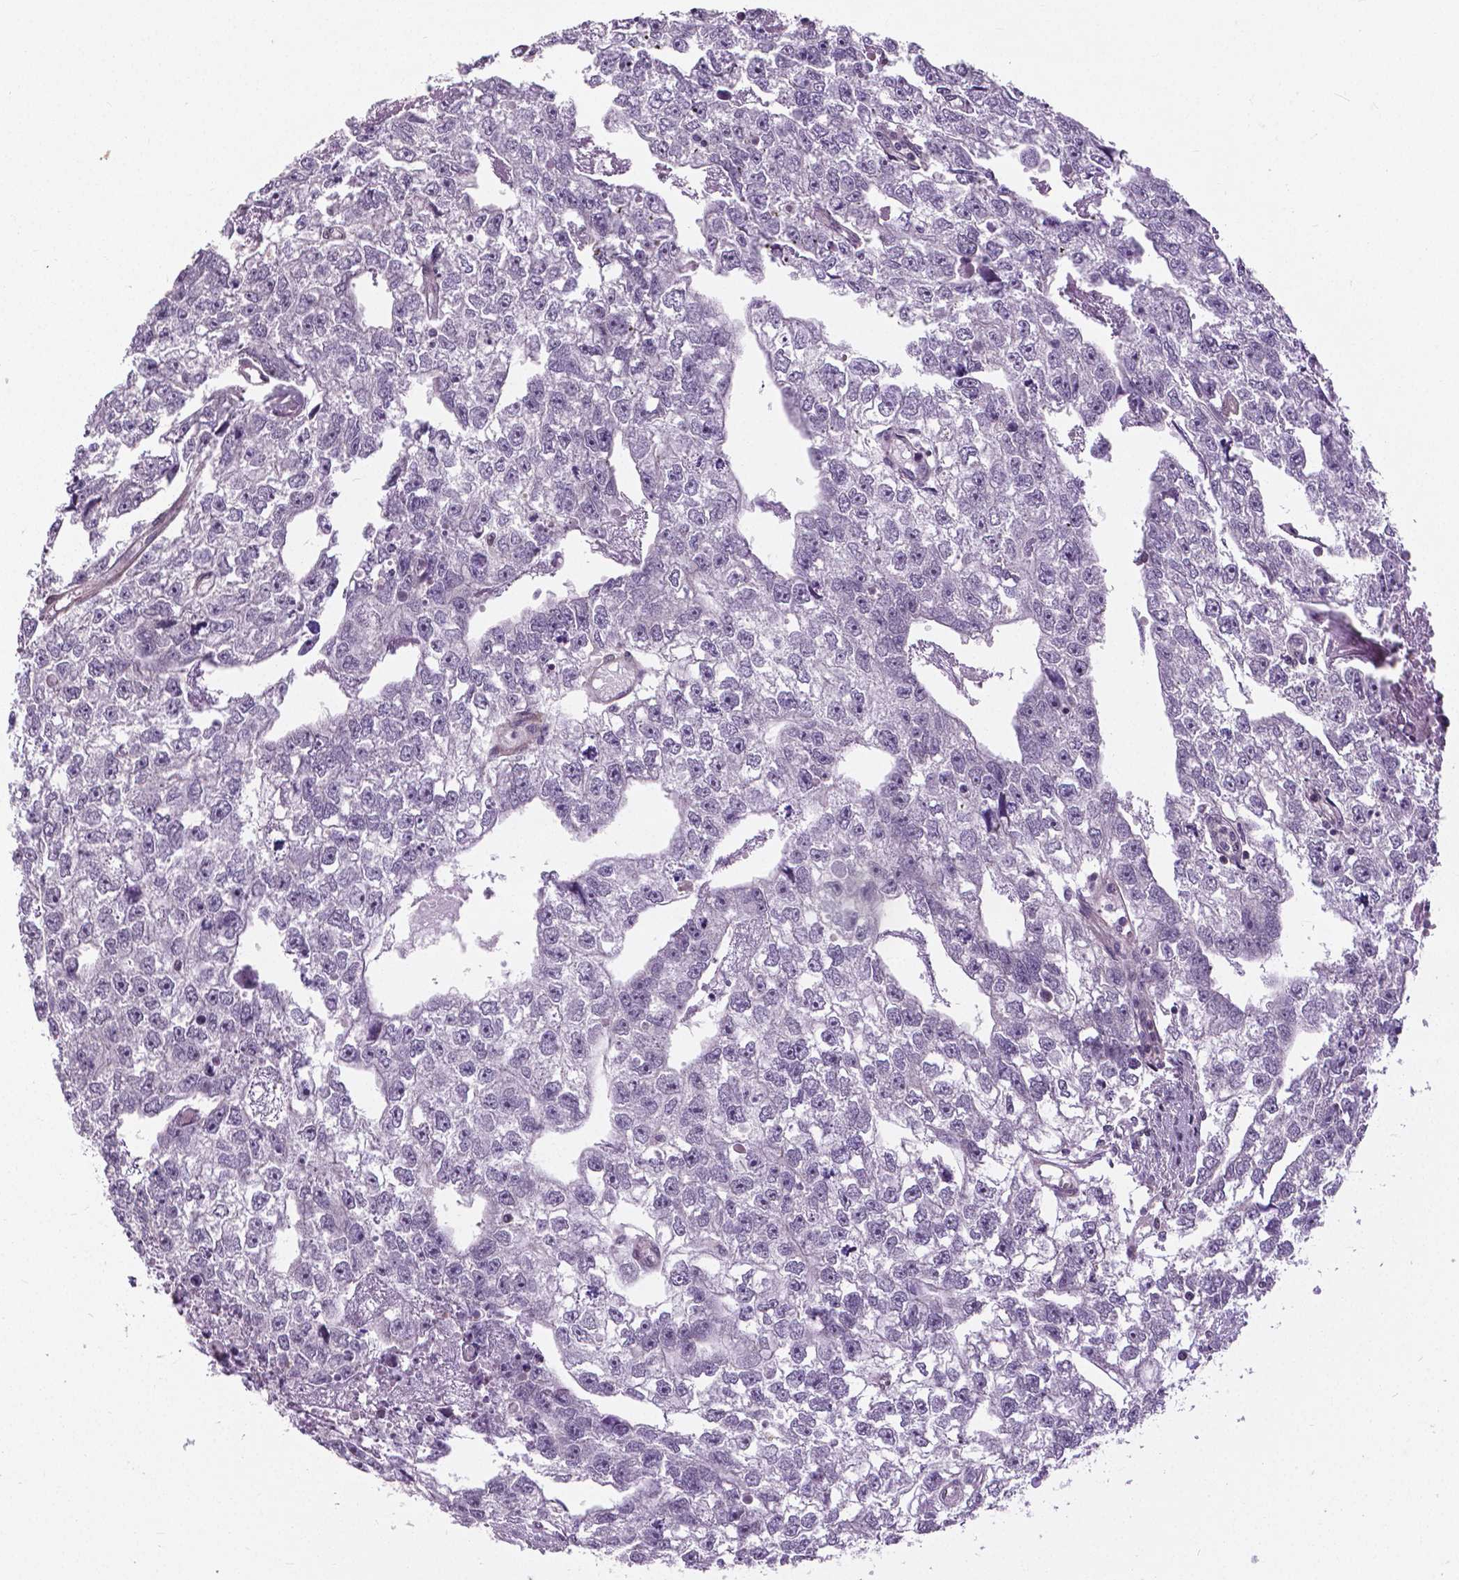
{"staining": {"intensity": "negative", "quantity": "none", "location": "none"}, "tissue": "testis cancer", "cell_type": "Tumor cells", "image_type": "cancer", "snomed": [{"axis": "morphology", "description": "Carcinoma, Embryonal, NOS"}, {"axis": "morphology", "description": "Teratoma, malignant, NOS"}, {"axis": "topography", "description": "Testis"}], "caption": "This is an immunohistochemistry (IHC) photomicrograph of human teratoma (malignant) (testis). There is no staining in tumor cells.", "gene": "ANXA13", "patient": {"sex": "male", "age": 44}}